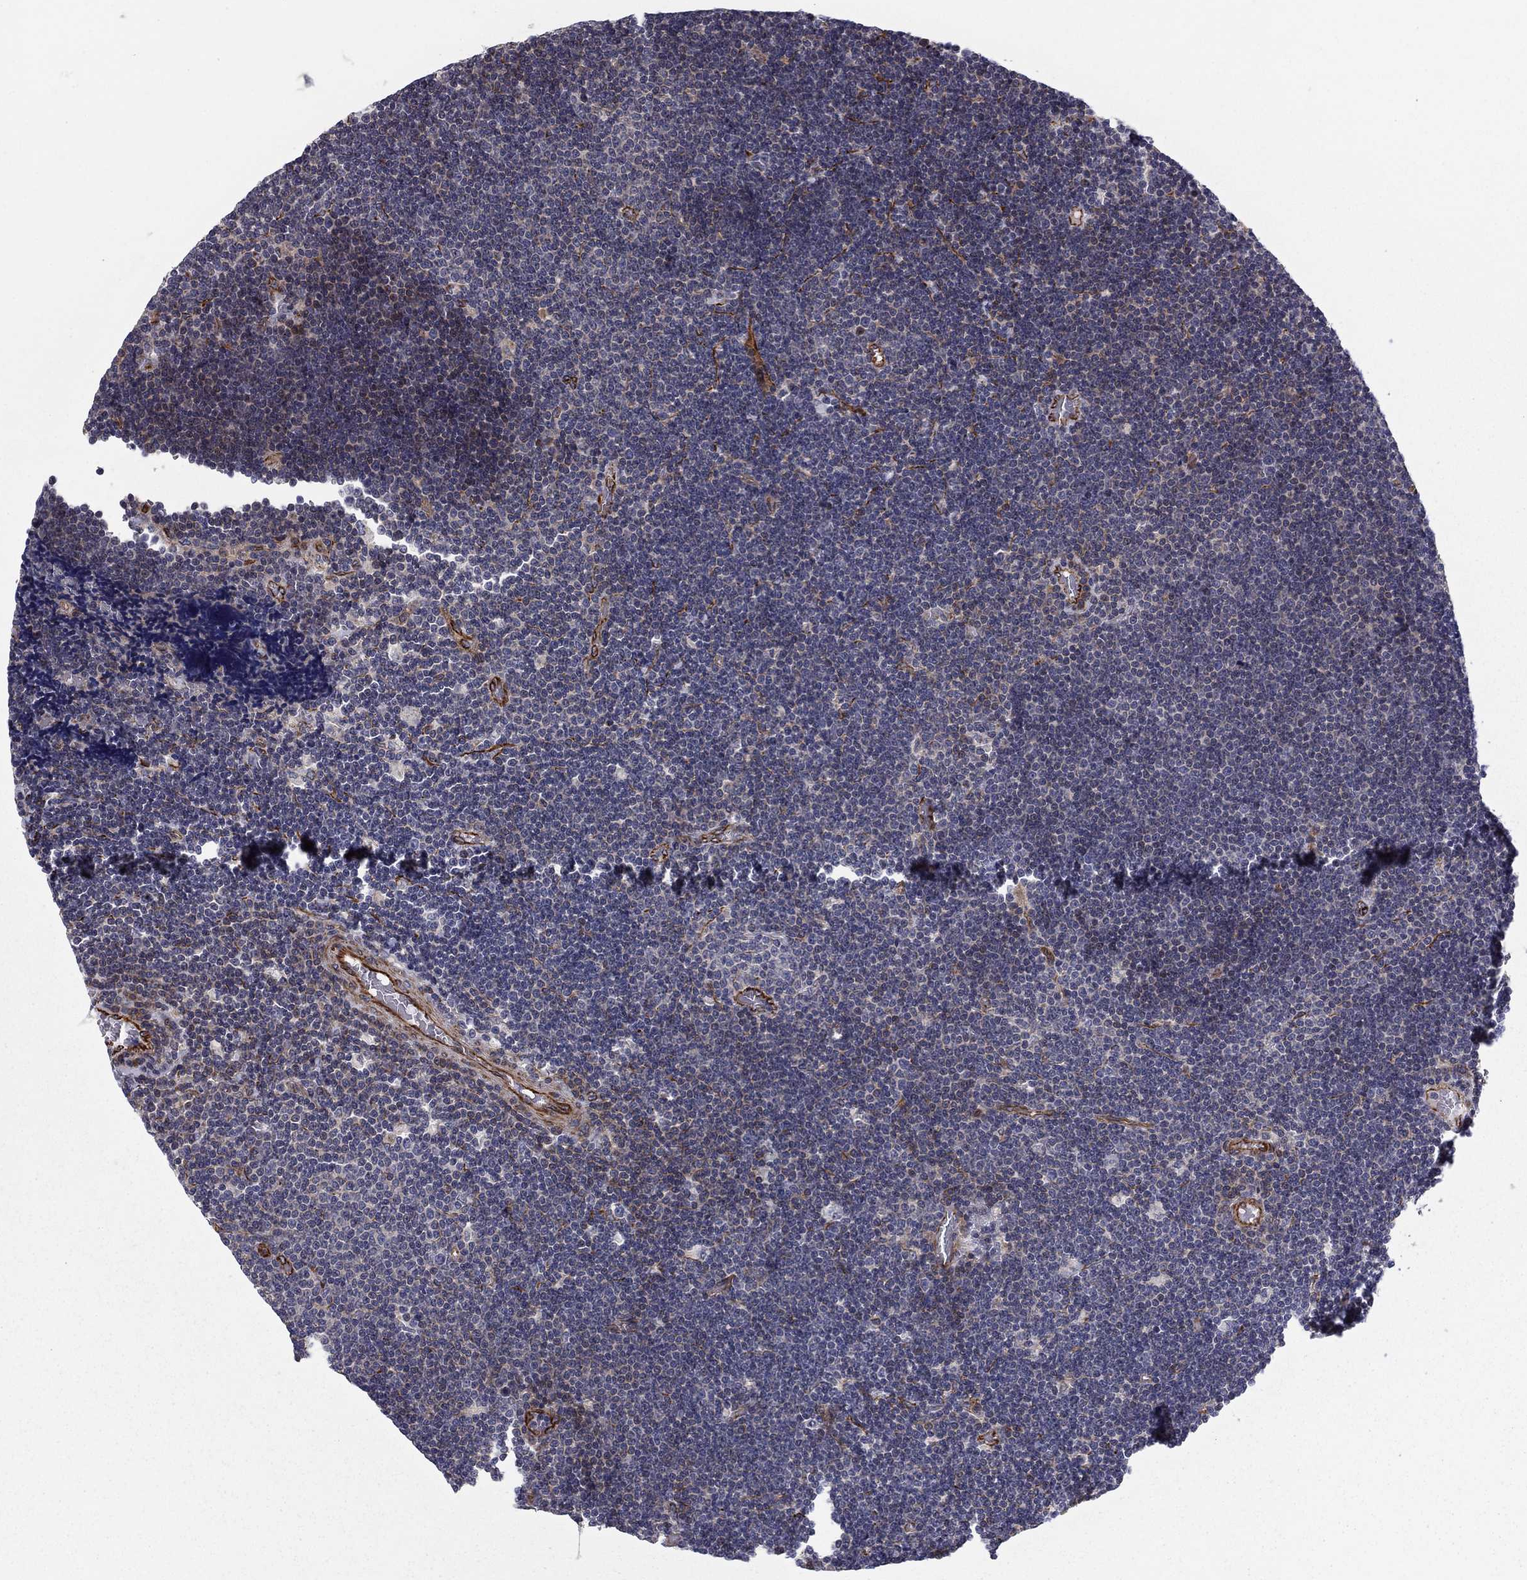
{"staining": {"intensity": "negative", "quantity": "none", "location": "none"}, "tissue": "lymphoma", "cell_type": "Tumor cells", "image_type": "cancer", "snomed": [{"axis": "morphology", "description": "Malignant lymphoma, non-Hodgkin's type, Low grade"}, {"axis": "topography", "description": "Brain"}], "caption": "Tumor cells are negative for brown protein staining in lymphoma.", "gene": "CLSTN1", "patient": {"sex": "female", "age": 66}}